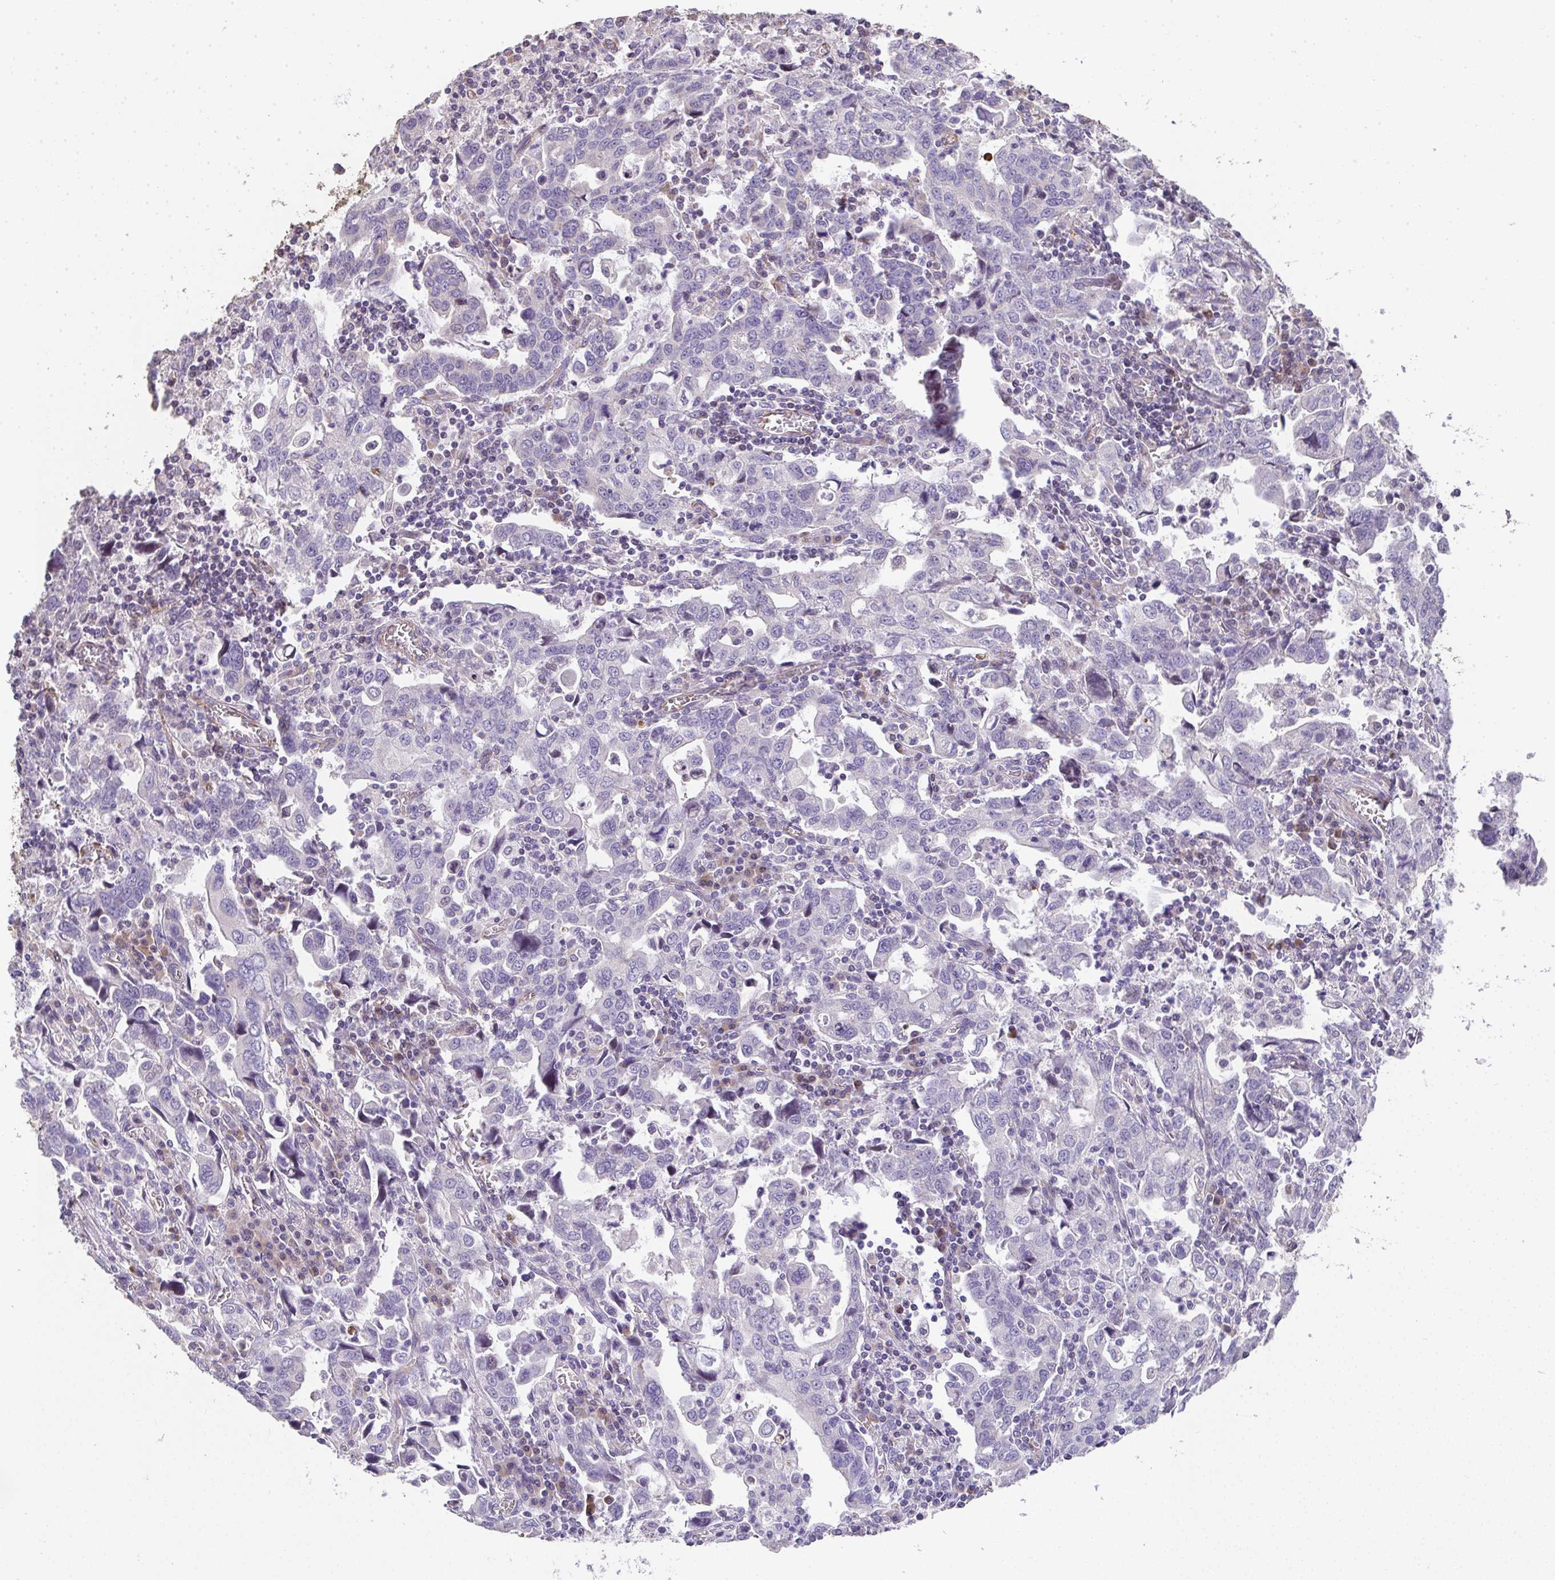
{"staining": {"intensity": "negative", "quantity": "none", "location": "none"}, "tissue": "stomach cancer", "cell_type": "Tumor cells", "image_type": "cancer", "snomed": [{"axis": "morphology", "description": "Adenocarcinoma, NOS"}, {"axis": "topography", "description": "Stomach, upper"}], "caption": "Tumor cells show no significant protein staining in adenocarcinoma (stomach).", "gene": "RUNDC3B", "patient": {"sex": "male", "age": 85}}